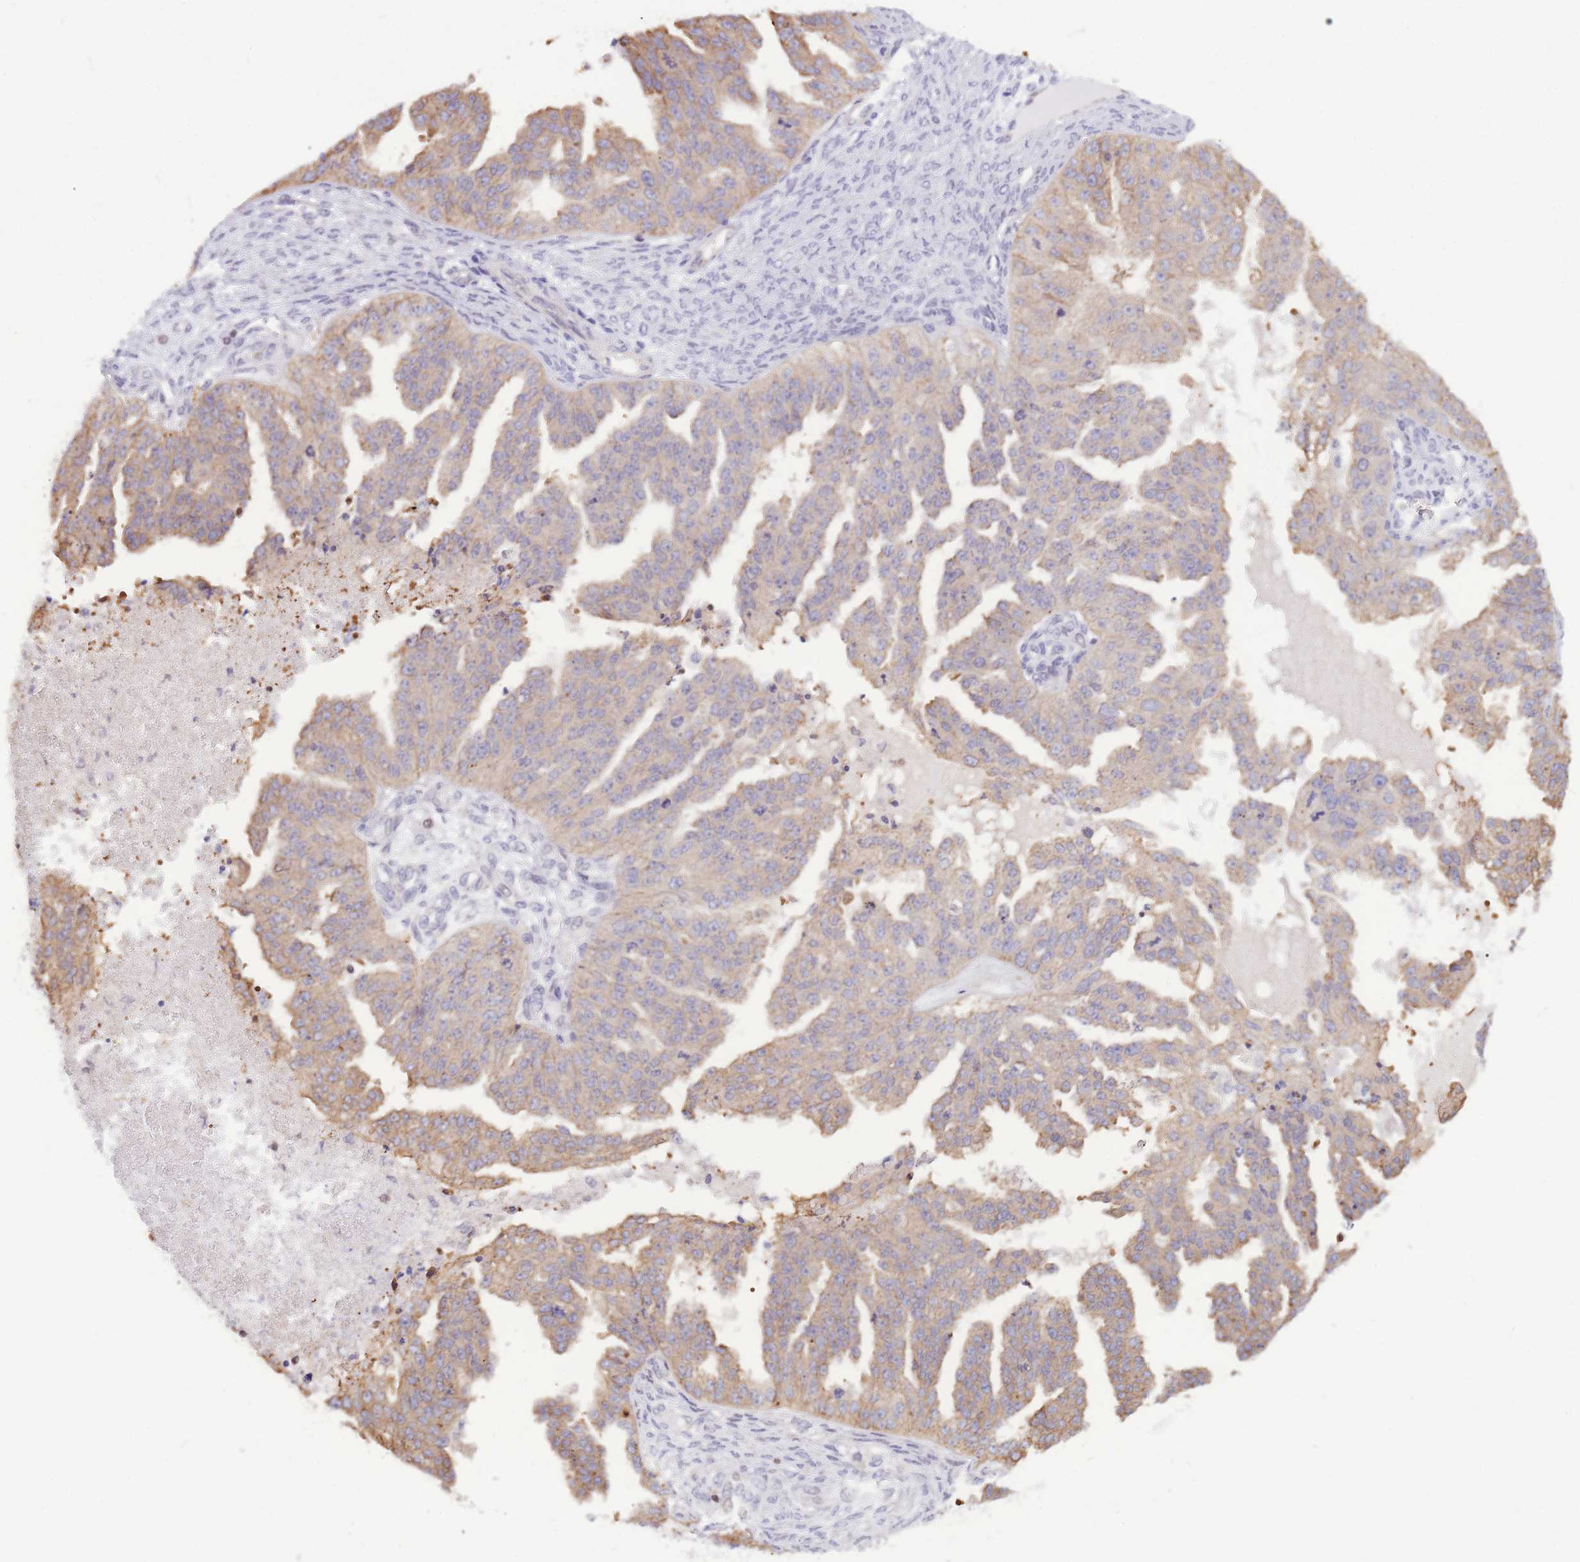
{"staining": {"intensity": "moderate", "quantity": "25%-75%", "location": "cytoplasmic/membranous"}, "tissue": "ovarian cancer", "cell_type": "Tumor cells", "image_type": "cancer", "snomed": [{"axis": "morphology", "description": "Cystadenocarcinoma, serous, NOS"}, {"axis": "topography", "description": "Ovary"}], "caption": "This is an image of IHC staining of ovarian serous cystadenocarcinoma, which shows moderate positivity in the cytoplasmic/membranous of tumor cells.", "gene": "CRACD", "patient": {"sex": "female", "age": 58}}